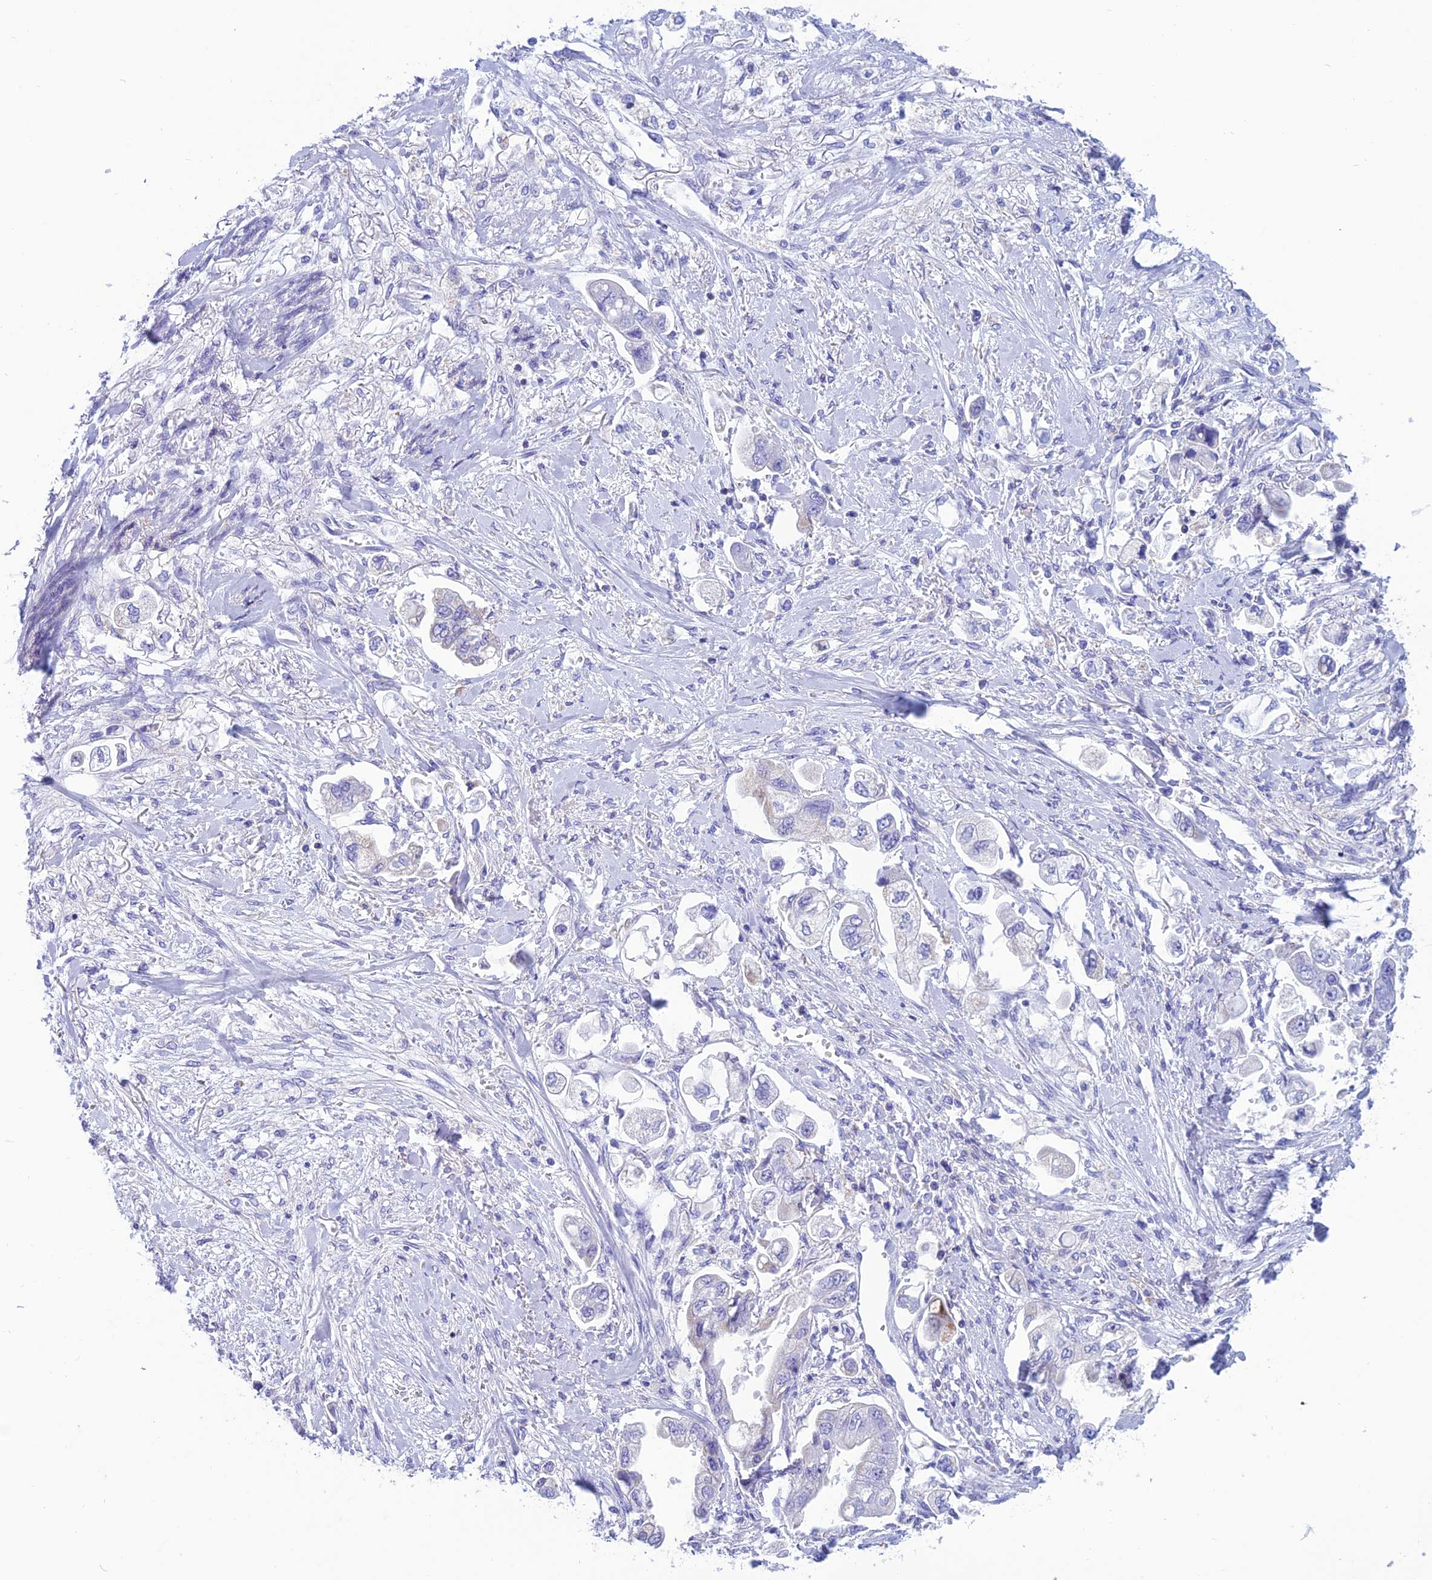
{"staining": {"intensity": "negative", "quantity": "none", "location": "none"}, "tissue": "stomach cancer", "cell_type": "Tumor cells", "image_type": "cancer", "snomed": [{"axis": "morphology", "description": "Adenocarcinoma, NOS"}, {"axis": "topography", "description": "Stomach"}], "caption": "Image shows no protein staining in tumor cells of stomach cancer tissue.", "gene": "NXPE4", "patient": {"sex": "male", "age": 62}}